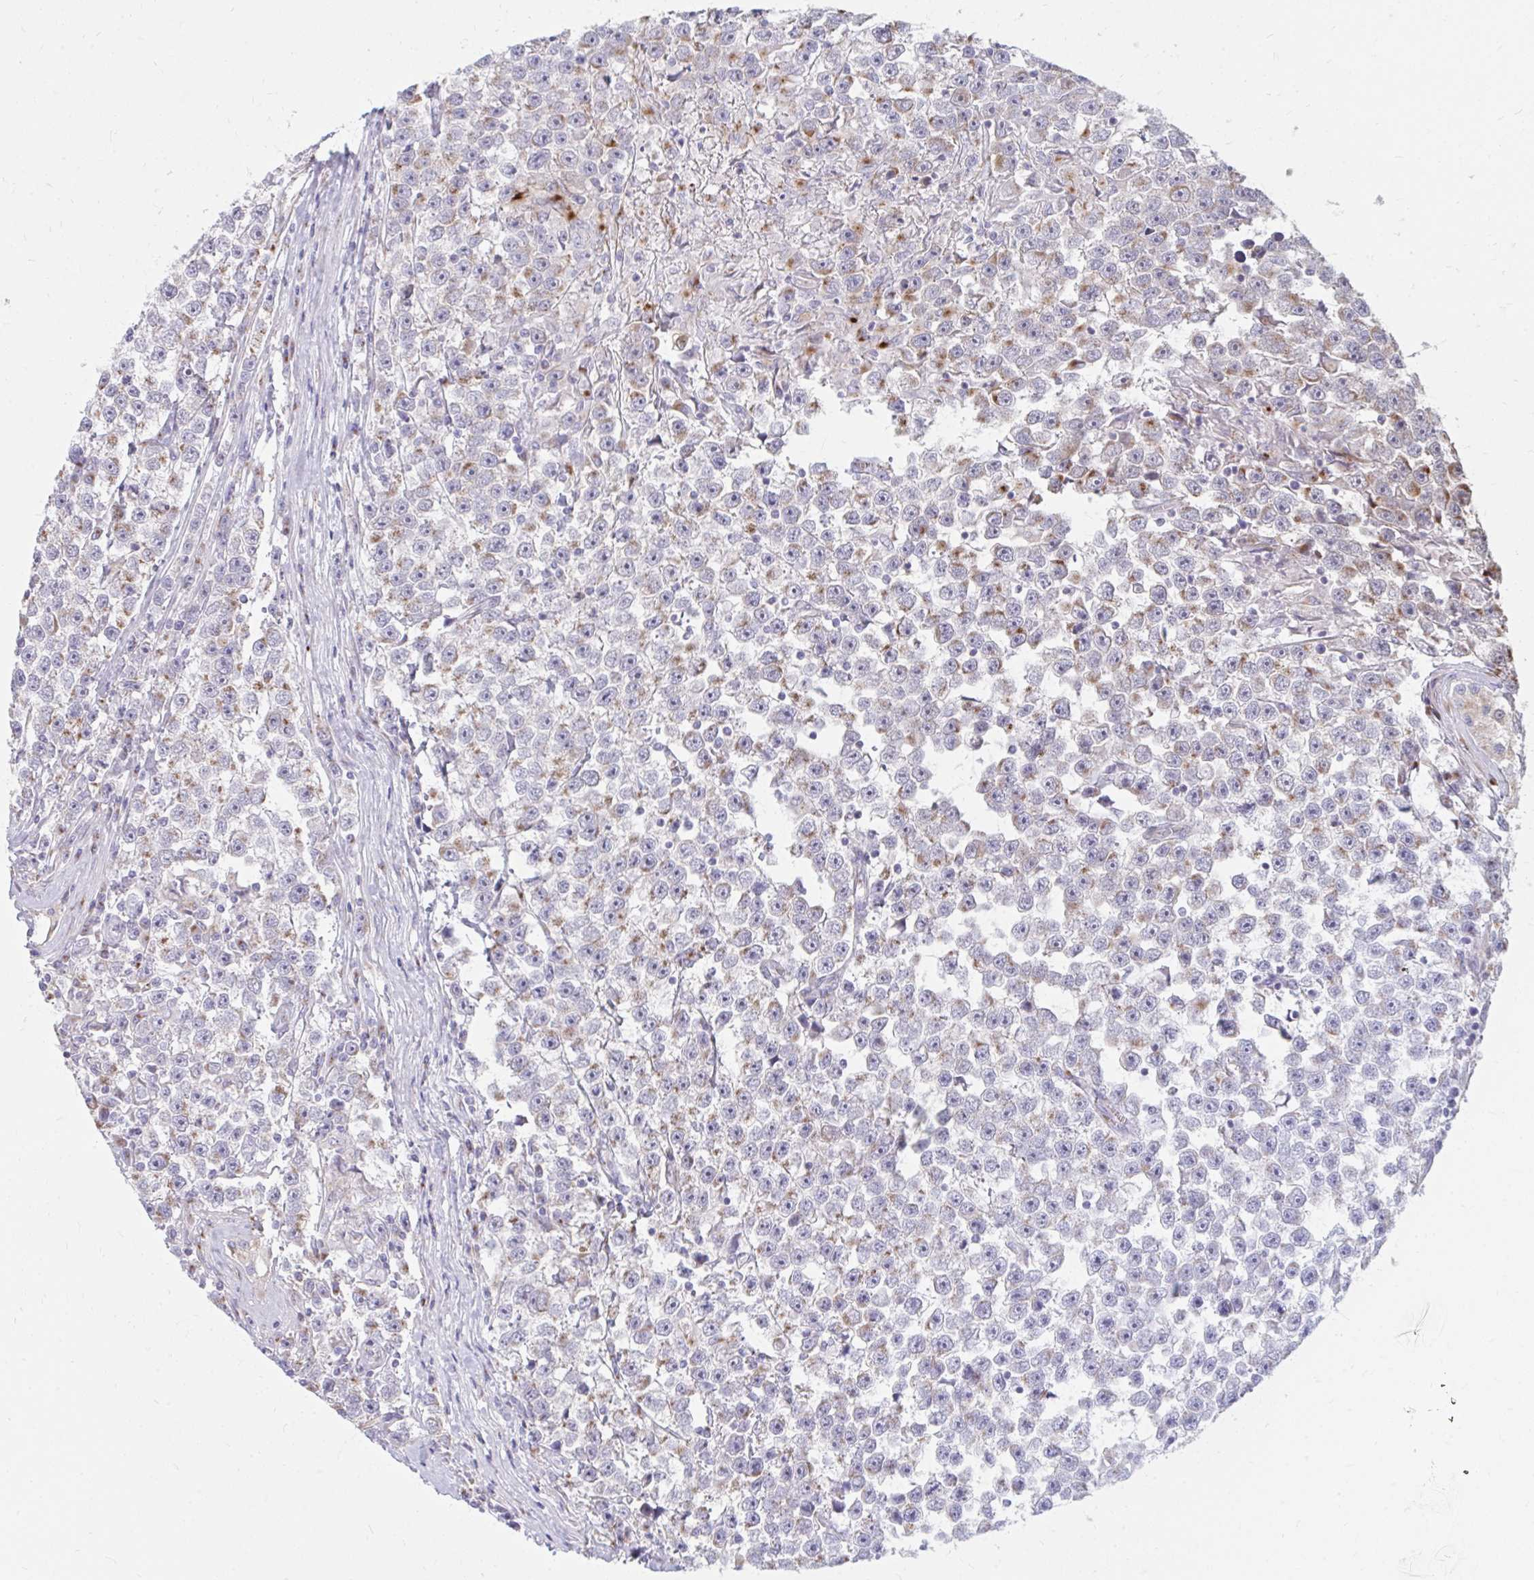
{"staining": {"intensity": "moderate", "quantity": "25%-75%", "location": "cytoplasmic/membranous"}, "tissue": "testis cancer", "cell_type": "Tumor cells", "image_type": "cancer", "snomed": [{"axis": "morphology", "description": "Seminoma, NOS"}, {"axis": "topography", "description": "Testis"}], "caption": "Tumor cells reveal moderate cytoplasmic/membranous expression in approximately 25%-75% of cells in testis seminoma.", "gene": "RAB6B", "patient": {"sex": "male", "age": 31}}